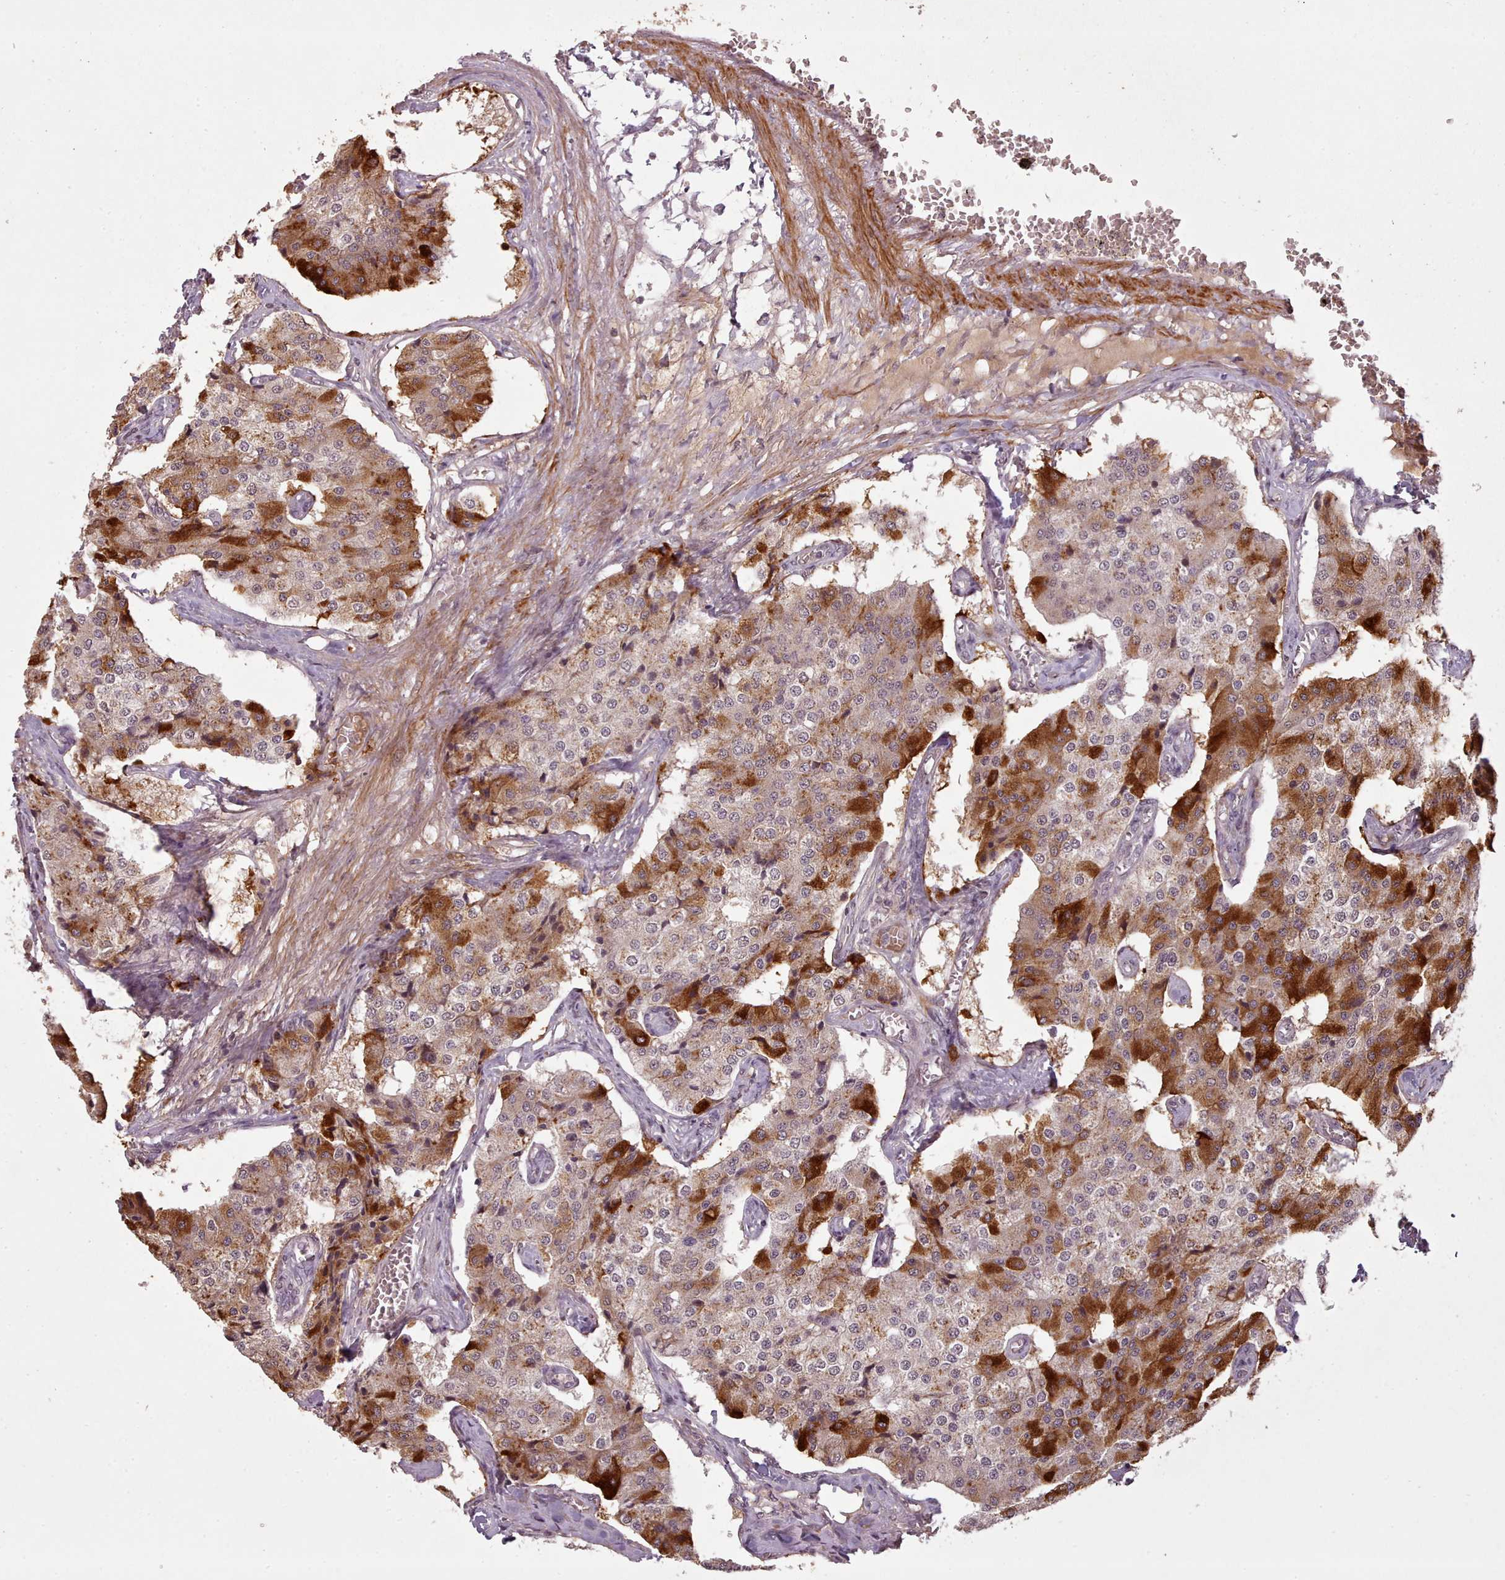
{"staining": {"intensity": "strong", "quantity": "25%-75%", "location": "cytoplasmic/membranous"}, "tissue": "carcinoid", "cell_type": "Tumor cells", "image_type": "cancer", "snomed": [{"axis": "morphology", "description": "Carcinoid, malignant, NOS"}, {"axis": "topography", "description": "Colon"}], "caption": "Immunohistochemical staining of human carcinoid exhibits strong cytoplasmic/membranous protein staining in about 25%-75% of tumor cells. The protein is stained brown, and the nuclei are stained in blue (DAB (3,3'-diaminobenzidine) IHC with brightfield microscopy, high magnification).", "gene": "CDC6", "patient": {"sex": "female", "age": 52}}